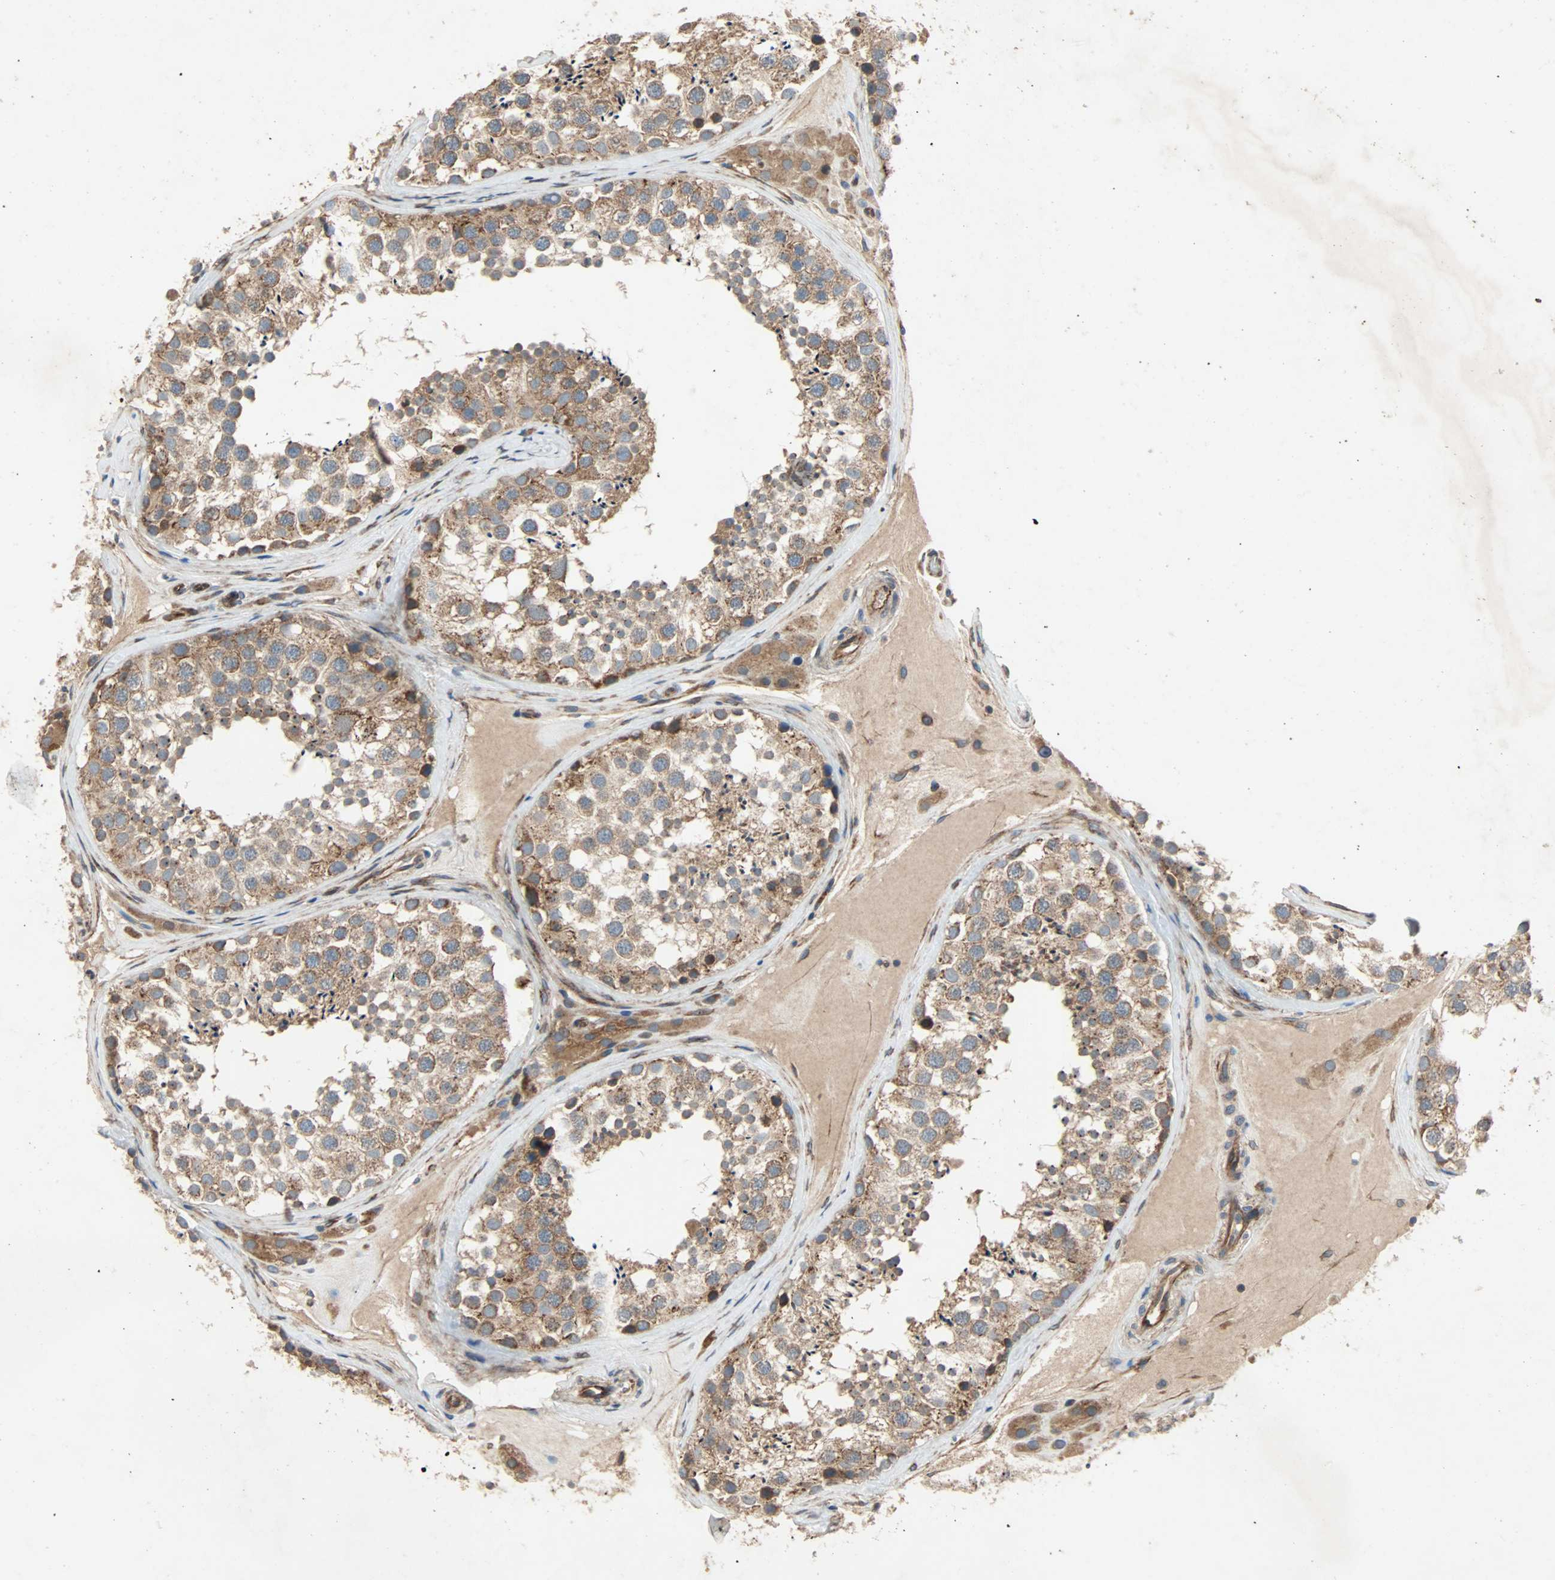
{"staining": {"intensity": "moderate", "quantity": ">75%", "location": "cytoplasmic/membranous"}, "tissue": "testis", "cell_type": "Cells in seminiferous ducts", "image_type": "normal", "snomed": [{"axis": "morphology", "description": "Normal tissue, NOS"}, {"axis": "topography", "description": "Testis"}], "caption": "Immunohistochemical staining of unremarkable human testis demonstrates moderate cytoplasmic/membranous protein staining in approximately >75% of cells in seminiferous ducts.", "gene": "XYLT1", "patient": {"sex": "male", "age": 46}}